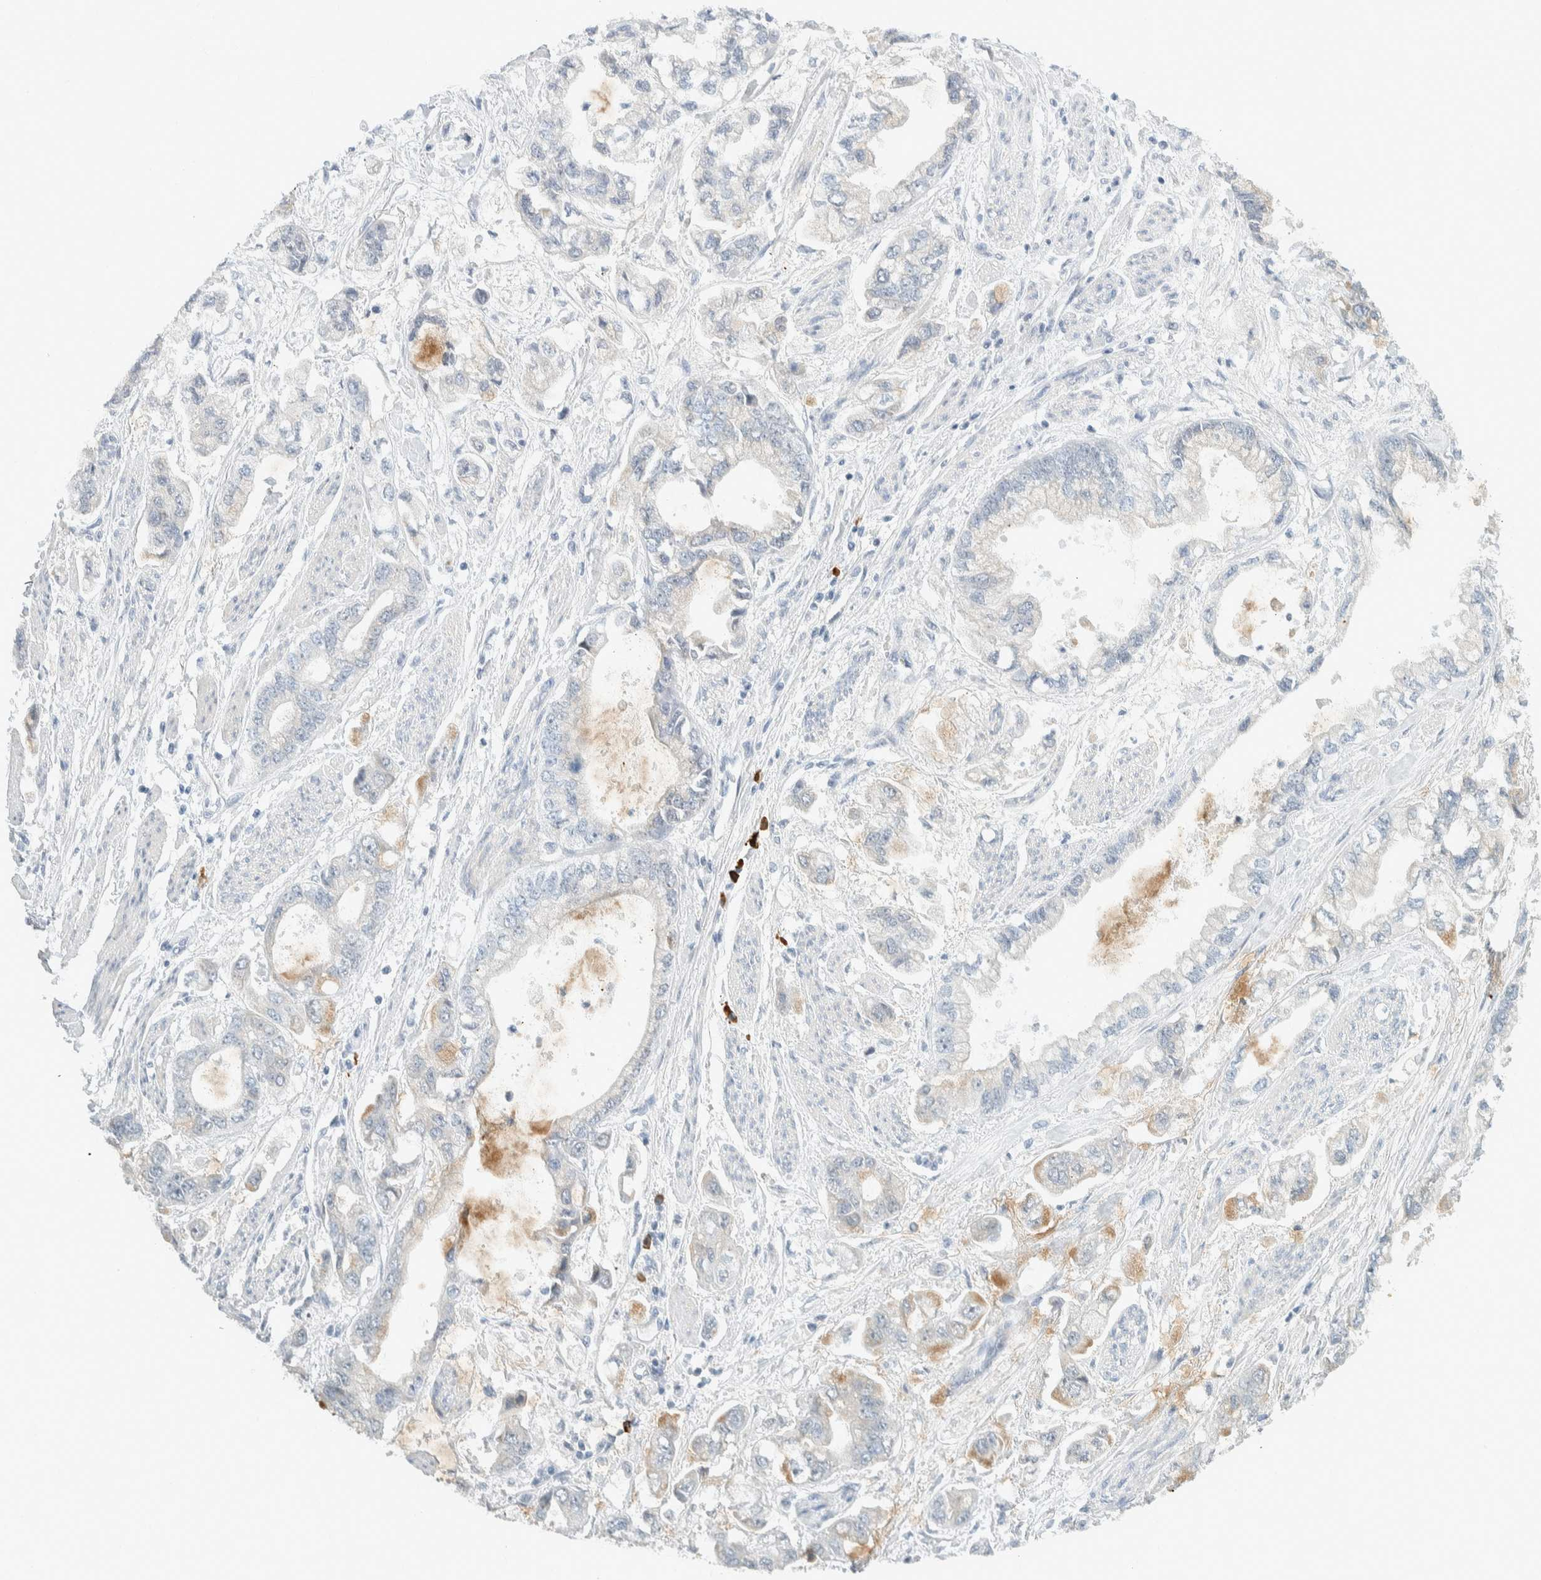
{"staining": {"intensity": "weak", "quantity": "<25%", "location": "cytoplasmic/membranous"}, "tissue": "stomach cancer", "cell_type": "Tumor cells", "image_type": "cancer", "snomed": [{"axis": "morphology", "description": "Normal tissue, NOS"}, {"axis": "morphology", "description": "Adenocarcinoma, NOS"}, {"axis": "topography", "description": "Stomach"}], "caption": "Tumor cells are negative for protein expression in human adenocarcinoma (stomach). (DAB (3,3'-diaminobenzidine) IHC visualized using brightfield microscopy, high magnification).", "gene": "ARHGAP27", "patient": {"sex": "male", "age": 62}}